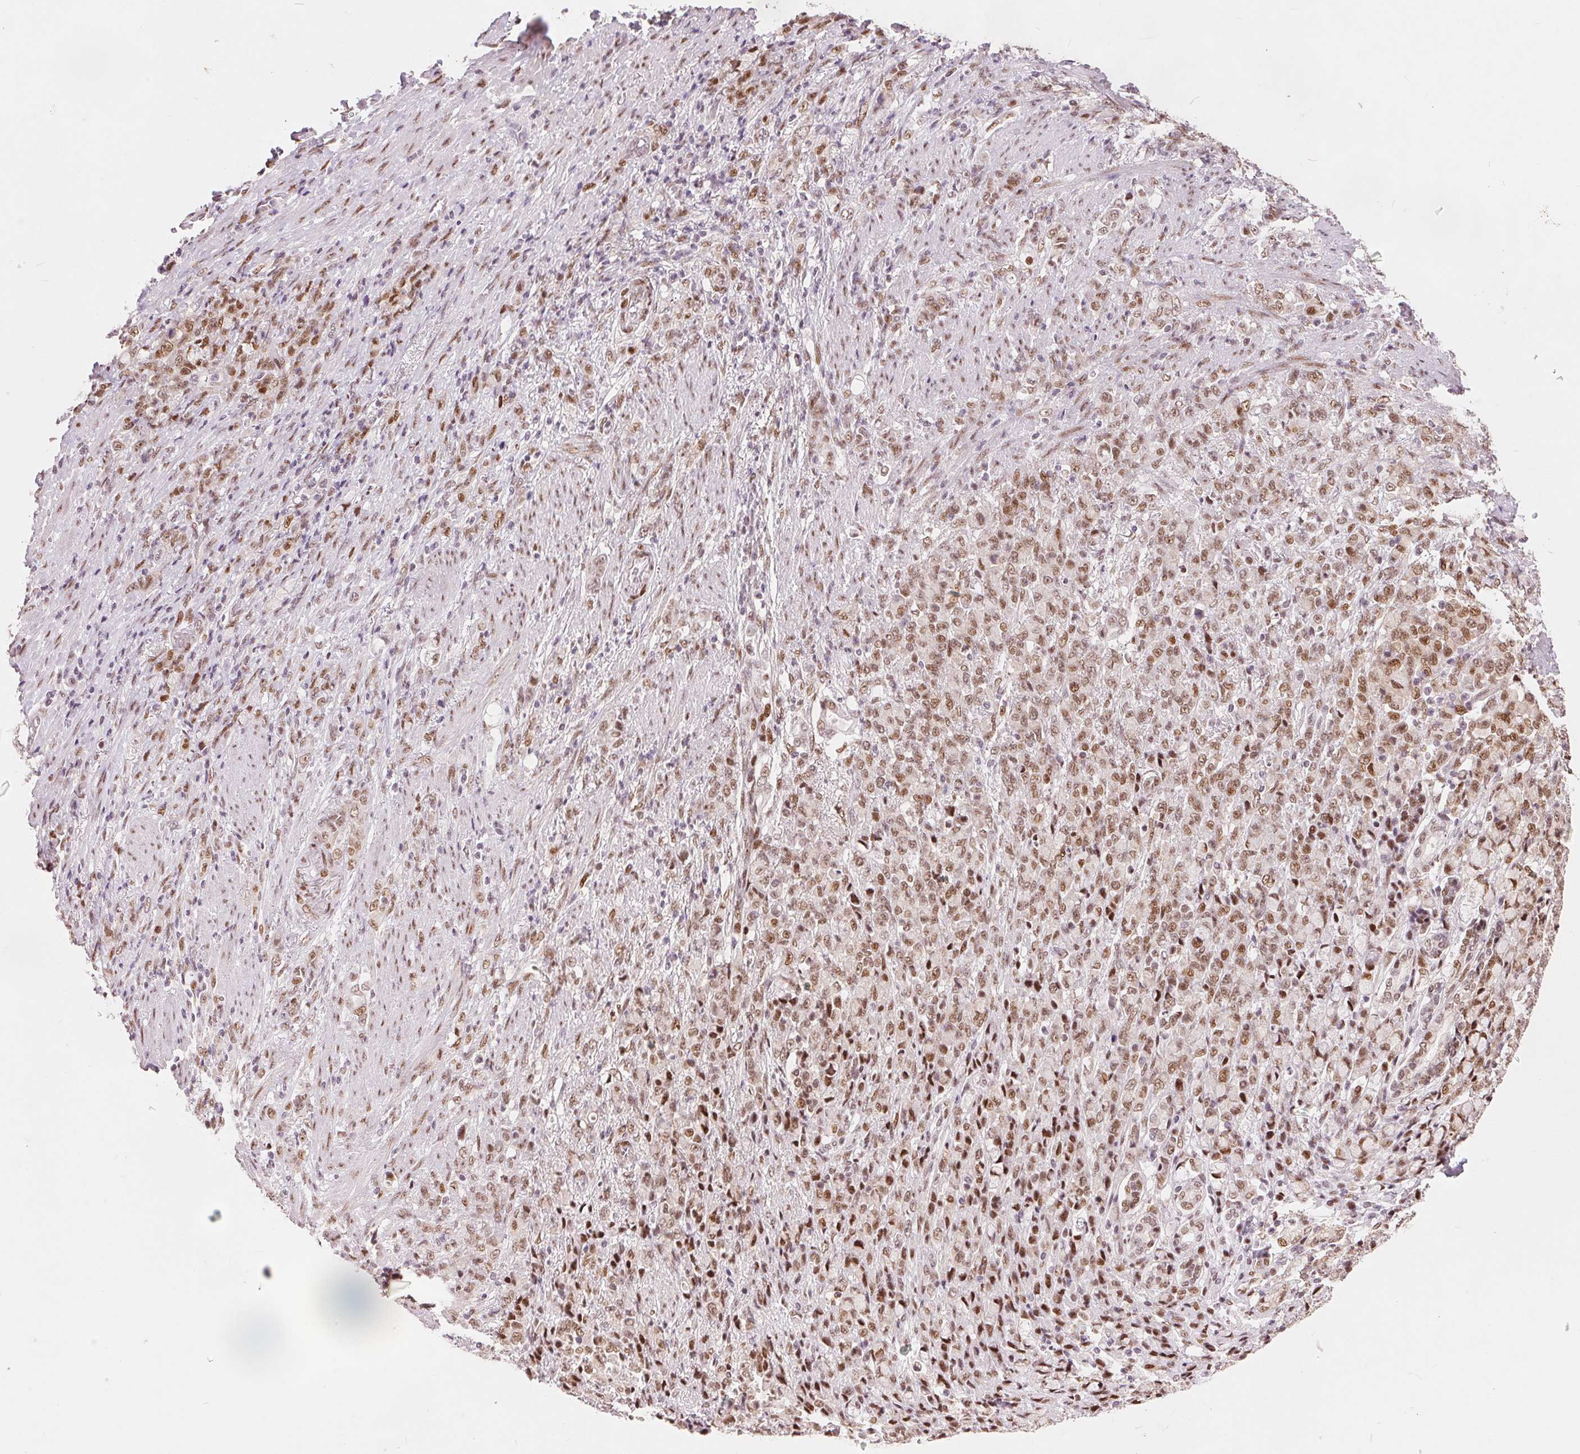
{"staining": {"intensity": "moderate", "quantity": ">75%", "location": "nuclear"}, "tissue": "stomach cancer", "cell_type": "Tumor cells", "image_type": "cancer", "snomed": [{"axis": "morphology", "description": "Adenocarcinoma, NOS"}, {"axis": "topography", "description": "Stomach"}], "caption": "Protein analysis of stomach cancer tissue shows moderate nuclear expression in about >75% of tumor cells. Immunohistochemistry (ihc) stains the protein in brown and the nuclei are stained blue.", "gene": "ZNF703", "patient": {"sex": "female", "age": 79}}